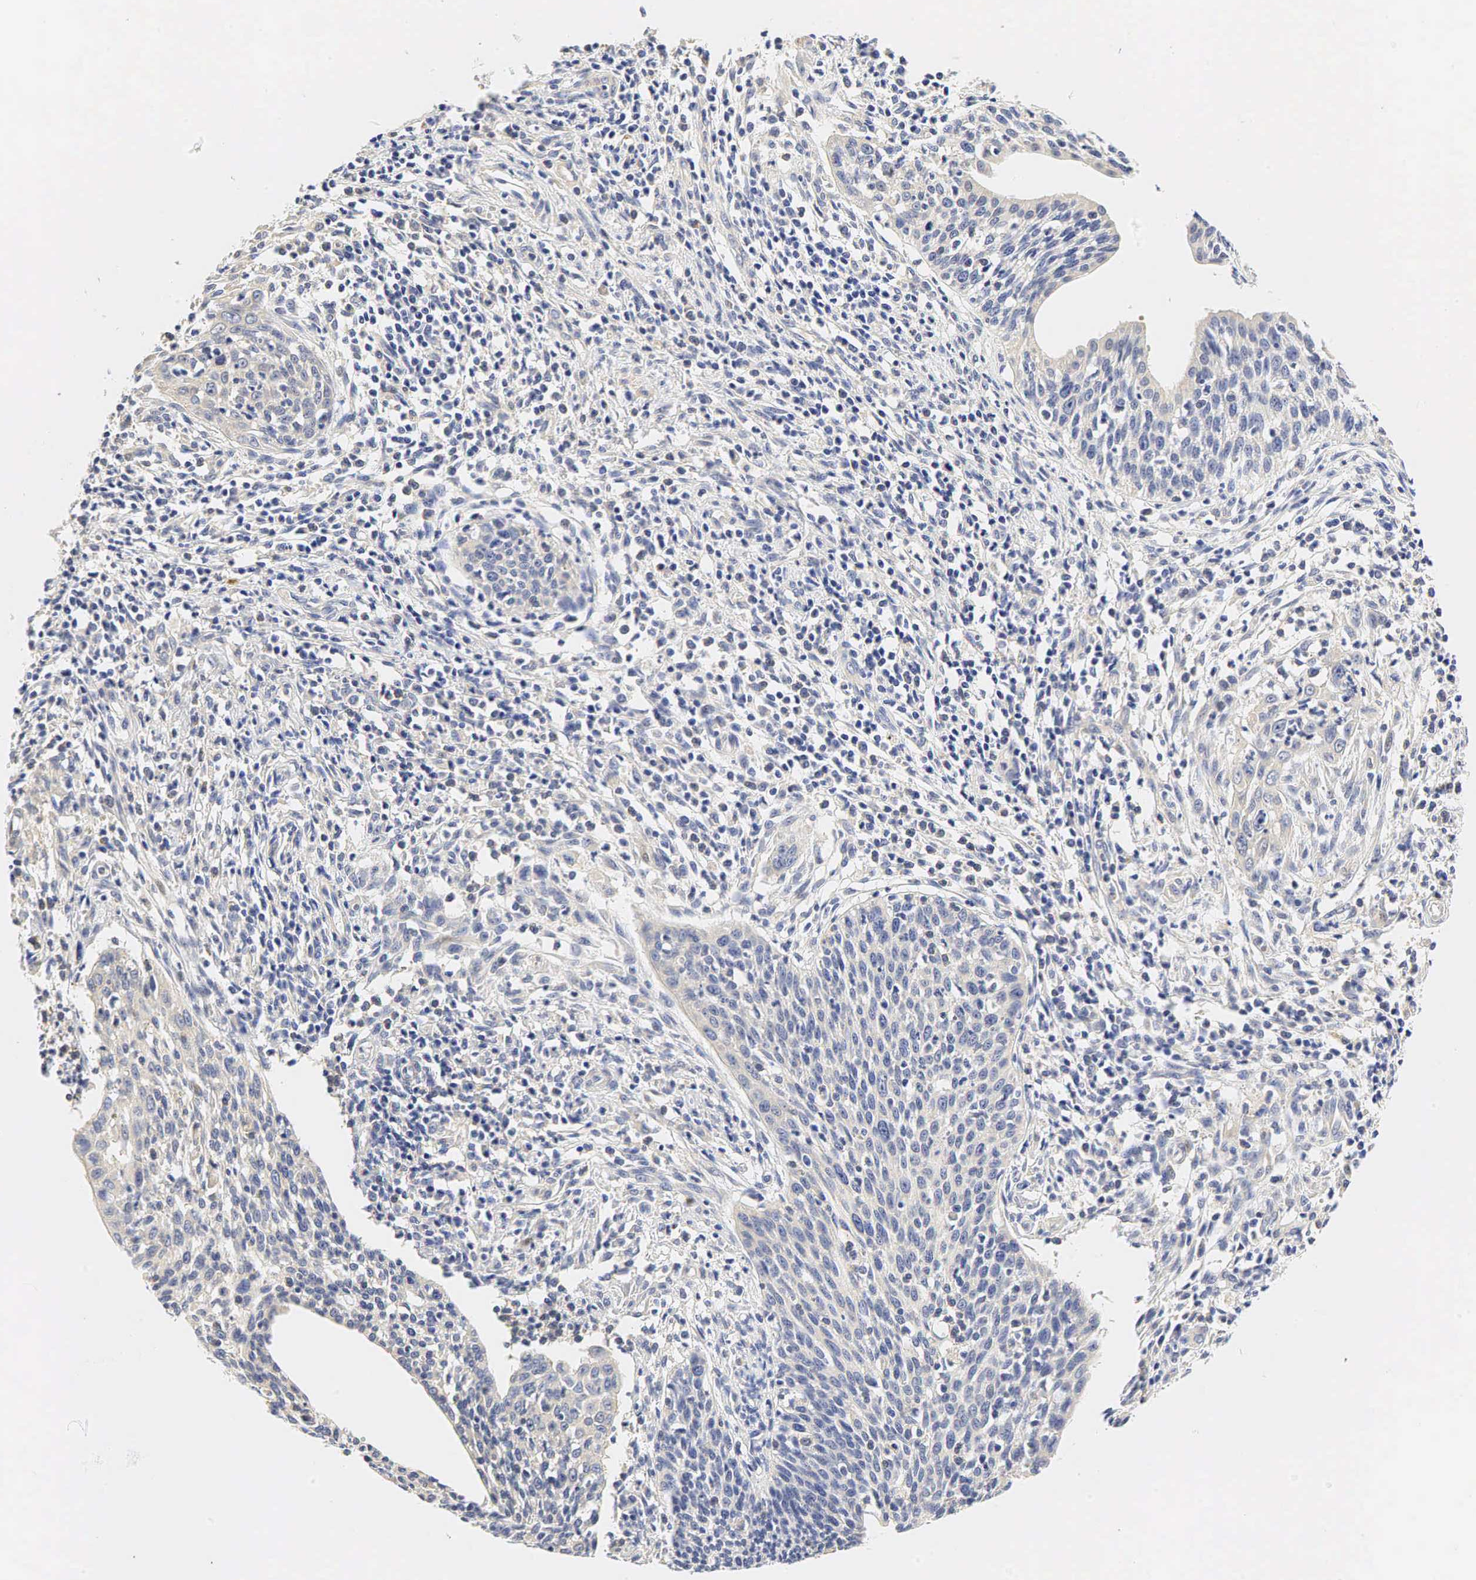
{"staining": {"intensity": "negative", "quantity": "none", "location": "none"}, "tissue": "cervical cancer", "cell_type": "Tumor cells", "image_type": "cancer", "snomed": [{"axis": "morphology", "description": "Squamous cell carcinoma, NOS"}, {"axis": "topography", "description": "Cervix"}], "caption": "Protein analysis of cervical cancer (squamous cell carcinoma) exhibits no significant expression in tumor cells. (DAB IHC visualized using brightfield microscopy, high magnification).", "gene": "CCND1", "patient": {"sex": "female", "age": 41}}